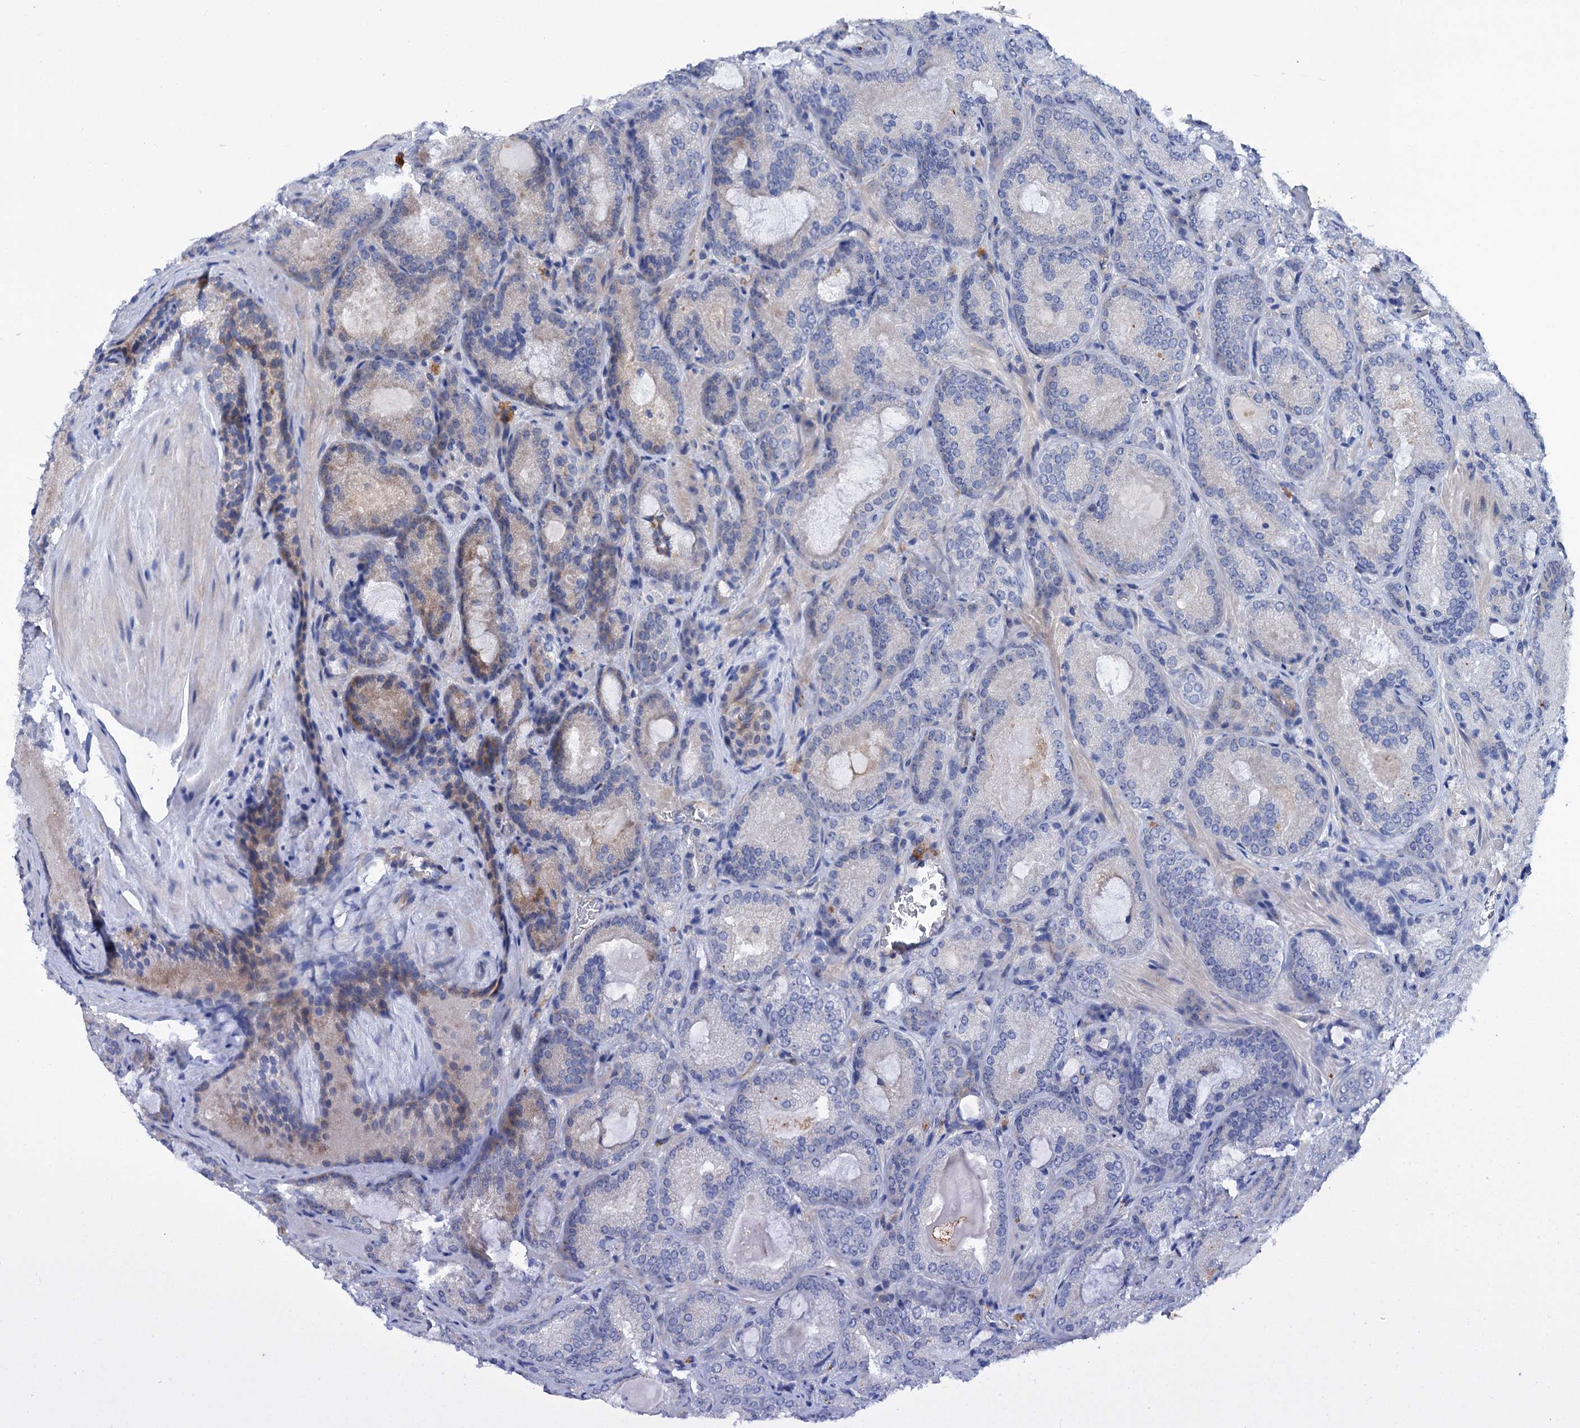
{"staining": {"intensity": "negative", "quantity": "none", "location": "none"}, "tissue": "prostate cancer", "cell_type": "Tumor cells", "image_type": "cancer", "snomed": [{"axis": "morphology", "description": "Adenocarcinoma, Low grade"}, {"axis": "topography", "description": "Prostate"}], "caption": "Human low-grade adenocarcinoma (prostate) stained for a protein using immunohistochemistry (IHC) shows no expression in tumor cells.", "gene": "TRIM55", "patient": {"sex": "male", "age": 74}}